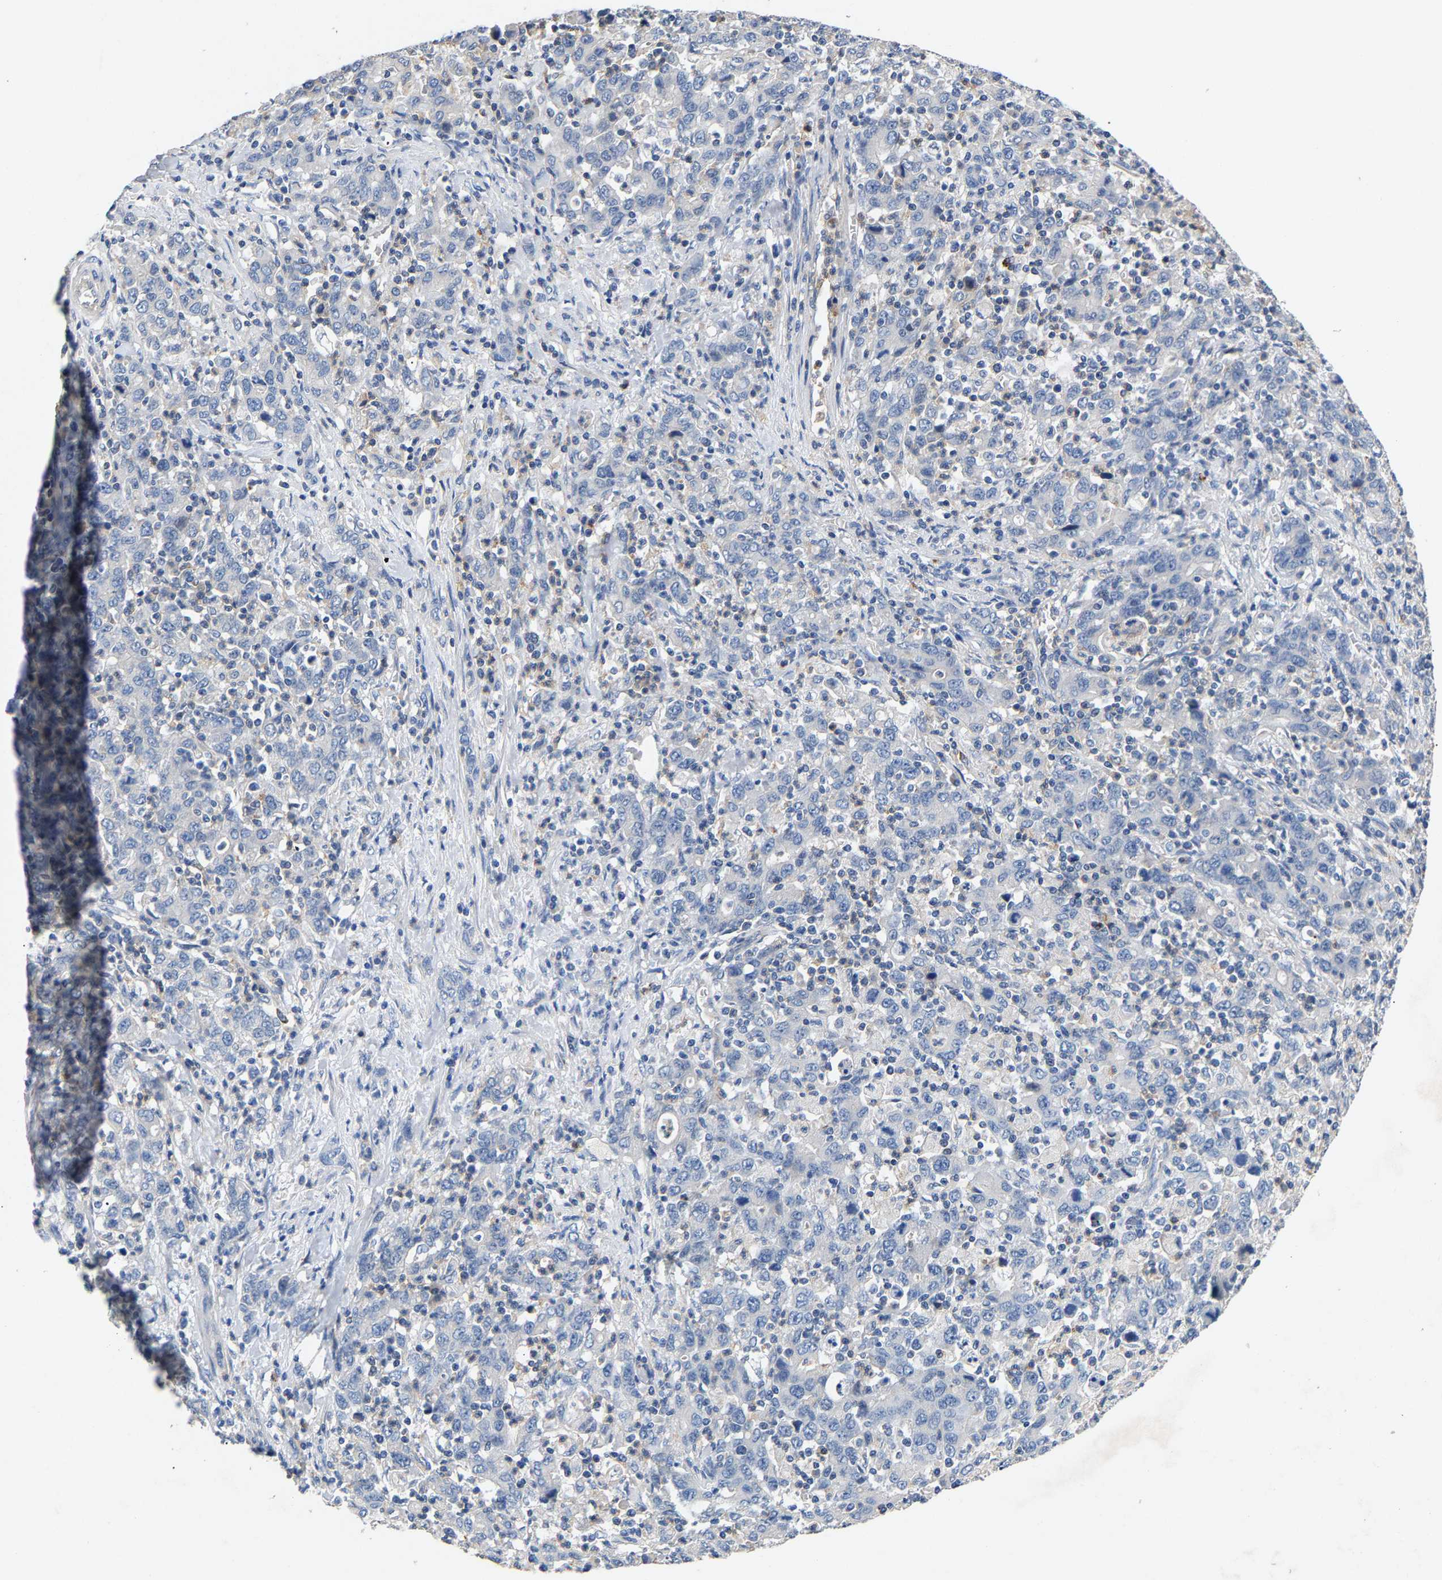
{"staining": {"intensity": "negative", "quantity": "none", "location": "none"}, "tissue": "stomach cancer", "cell_type": "Tumor cells", "image_type": "cancer", "snomed": [{"axis": "morphology", "description": "Adenocarcinoma, NOS"}, {"axis": "topography", "description": "Stomach, upper"}], "caption": "IHC of adenocarcinoma (stomach) displays no positivity in tumor cells.", "gene": "CCDC171", "patient": {"sex": "male", "age": 69}}